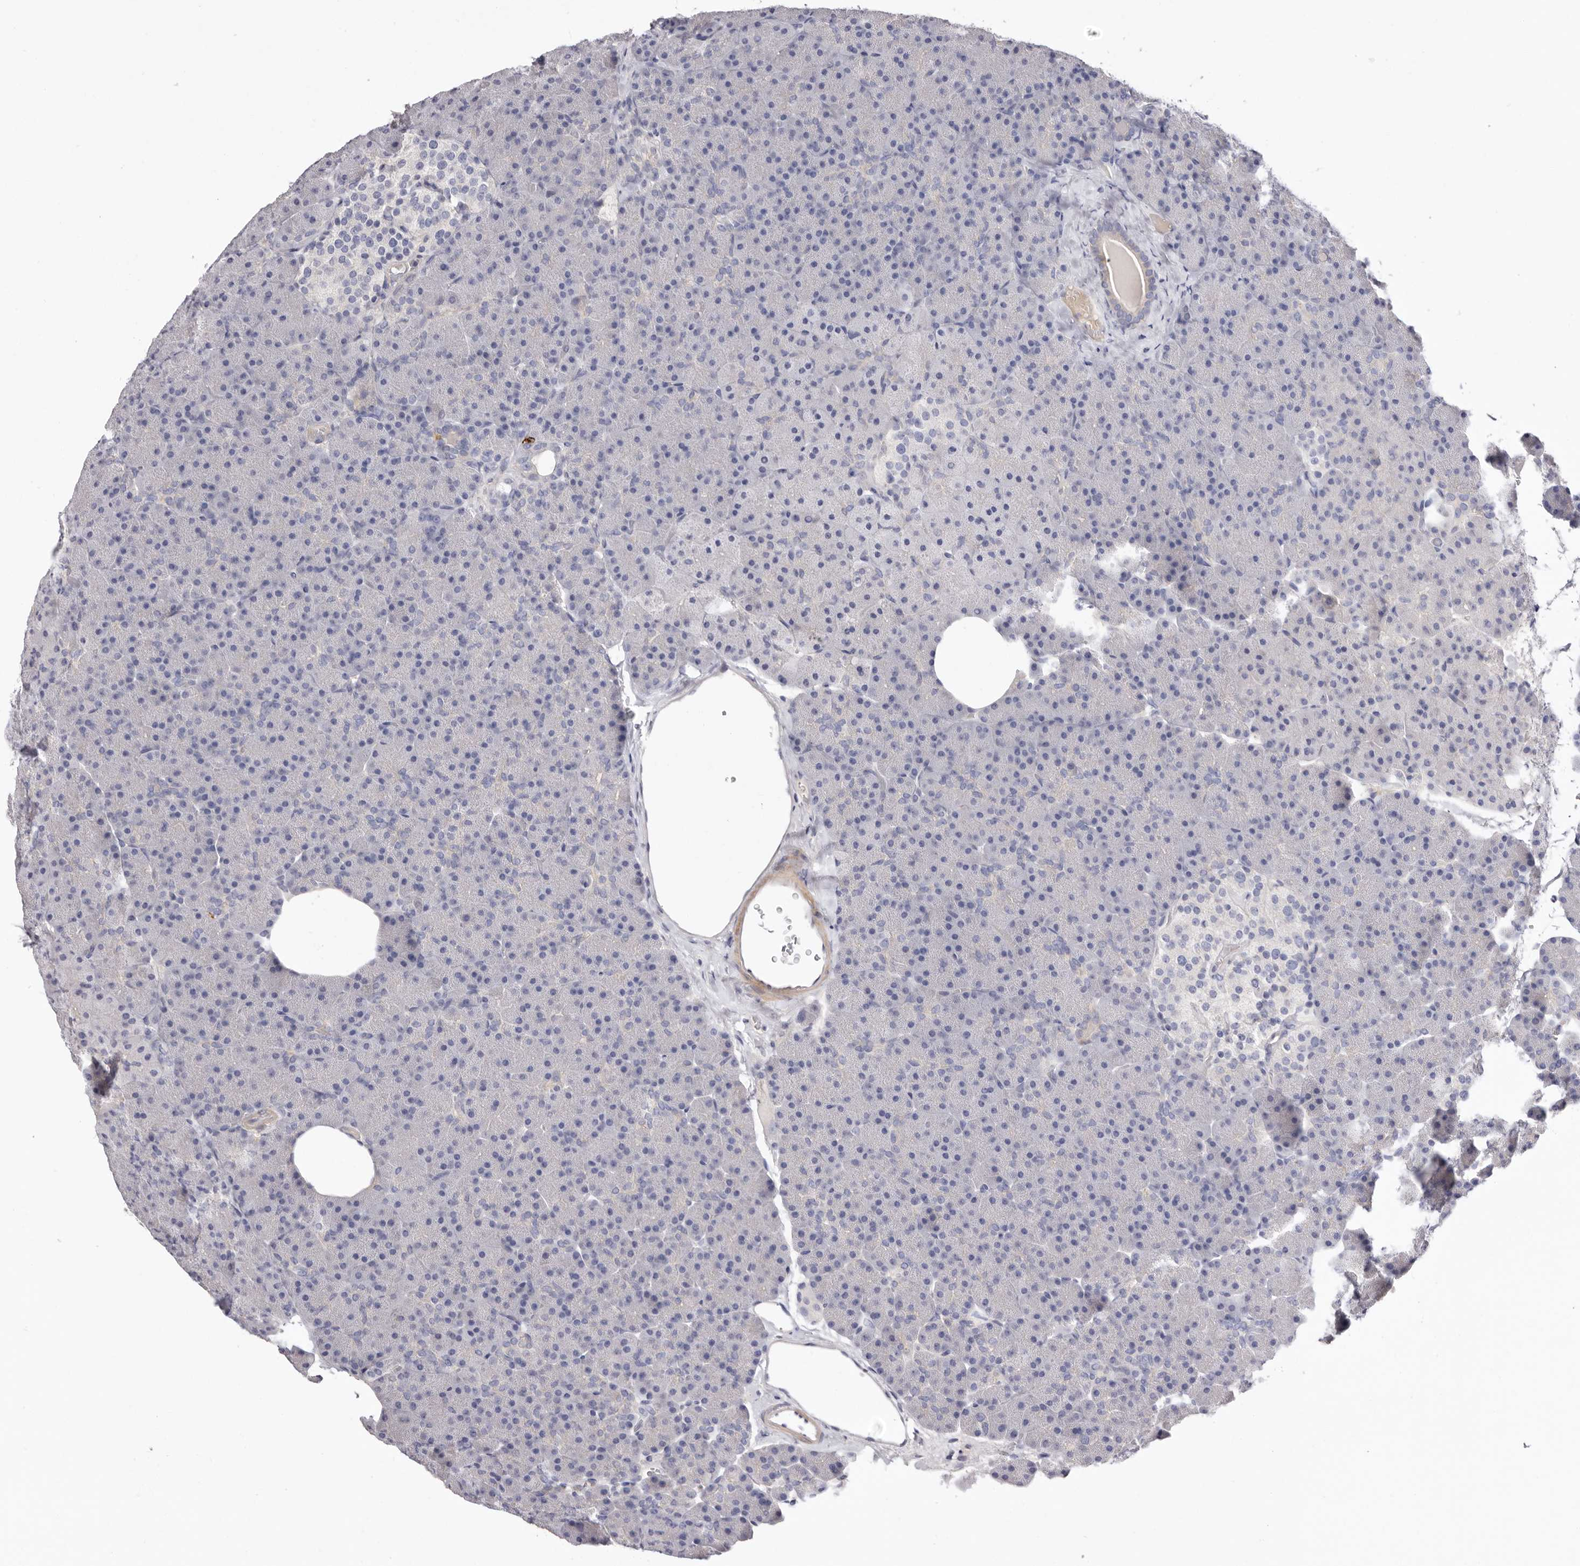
{"staining": {"intensity": "negative", "quantity": "none", "location": "none"}, "tissue": "pancreas", "cell_type": "Exocrine glandular cells", "image_type": "normal", "snomed": [{"axis": "morphology", "description": "Normal tissue, NOS"}, {"axis": "morphology", "description": "Carcinoid, malignant, NOS"}, {"axis": "topography", "description": "Pancreas"}], "caption": "Immunohistochemistry (IHC) image of normal pancreas stained for a protein (brown), which shows no positivity in exocrine glandular cells. The staining is performed using DAB brown chromogen with nuclei counter-stained in using hematoxylin.", "gene": "S1PR5", "patient": {"sex": "female", "age": 35}}